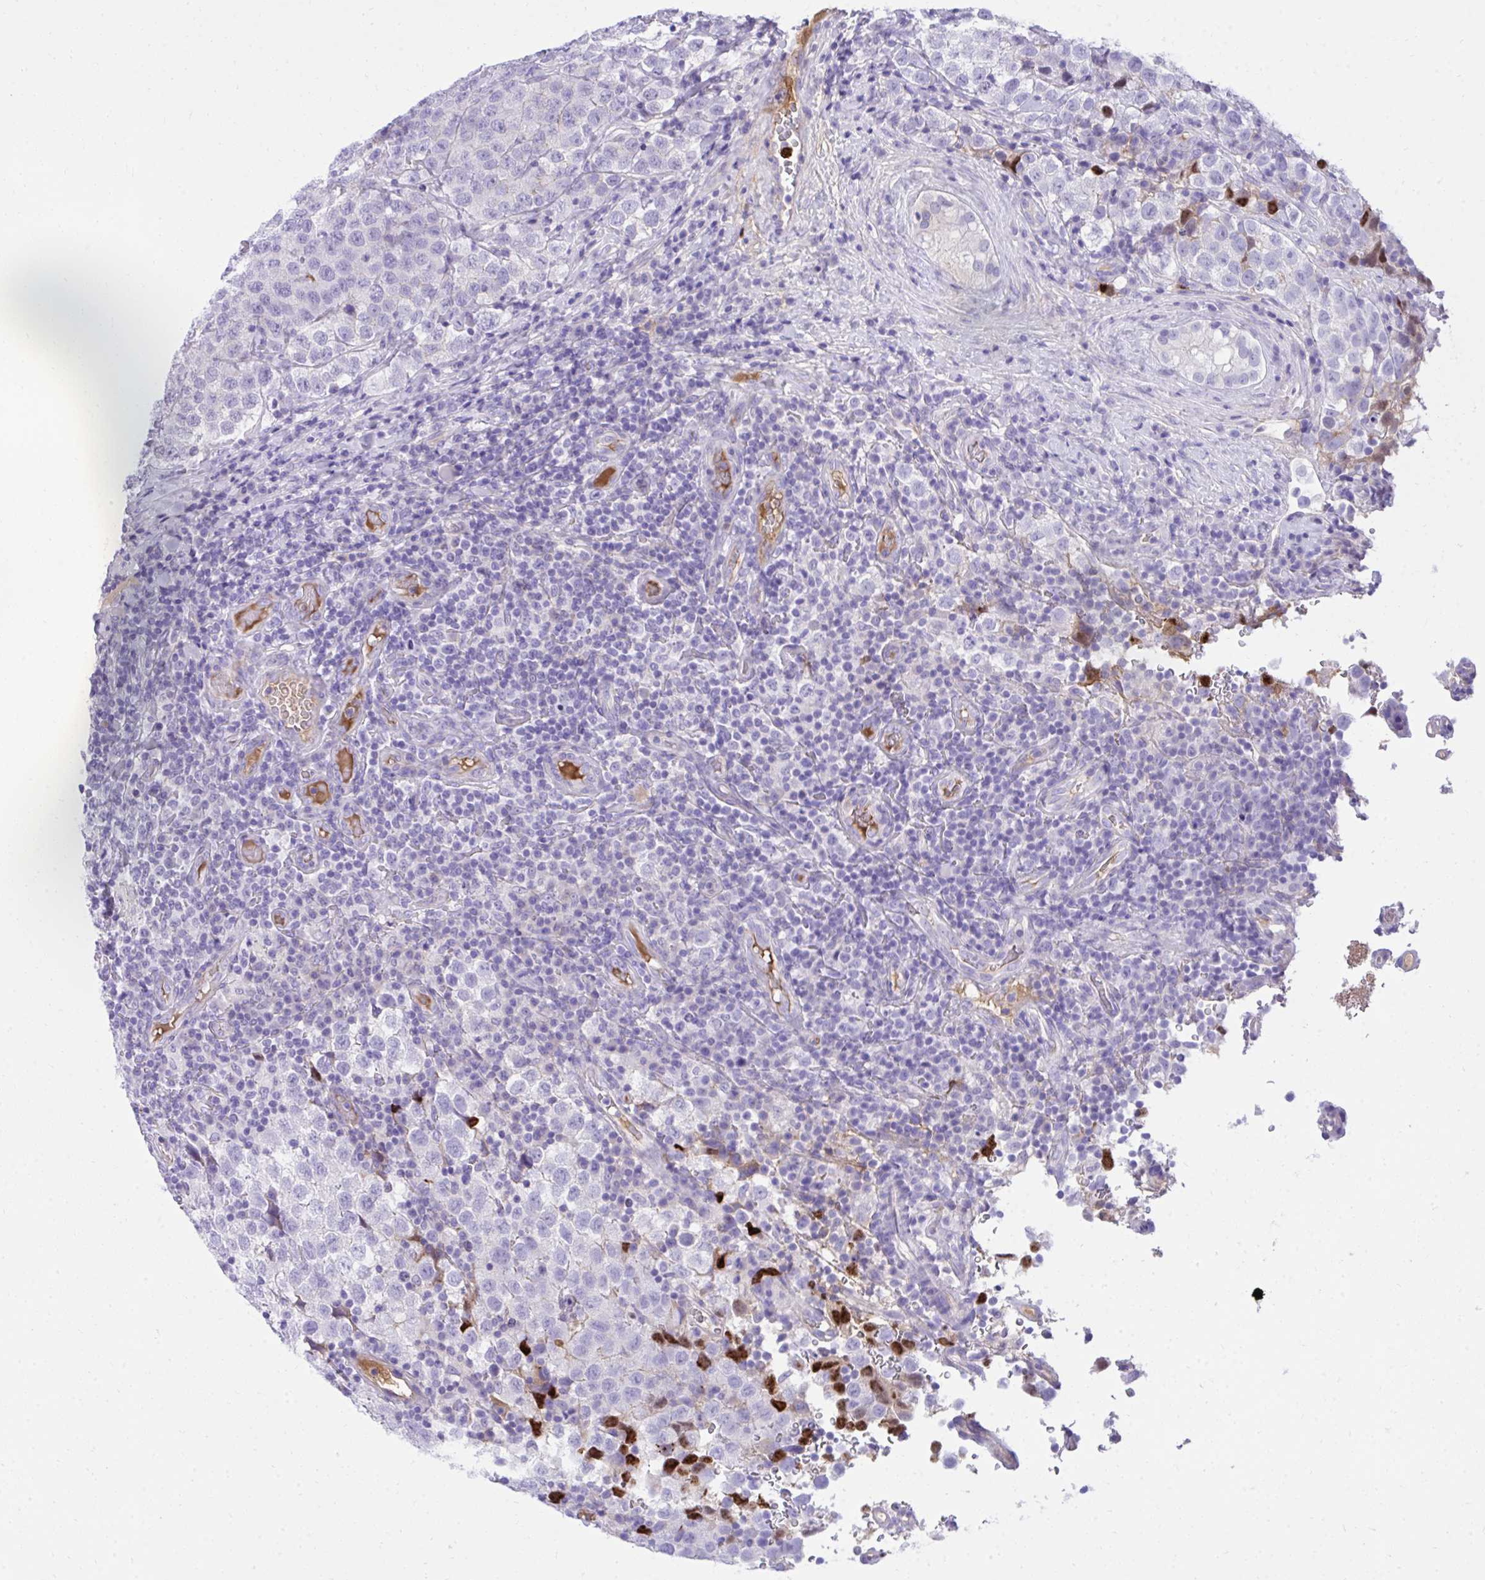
{"staining": {"intensity": "negative", "quantity": "none", "location": "none"}, "tissue": "testis cancer", "cell_type": "Tumor cells", "image_type": "cancer", "snomed": [{"axis": "morphology", "description": "Seminoma, NOS"}, {"axis": "topography", "description": "Testis"}], "caption": "Seminoma (testis) stained for a protein using immunohistochemistry (IHC) shows no expression tumor cells.", "gene": "HRG", "patient": {"sex": "male", "age": 34}}